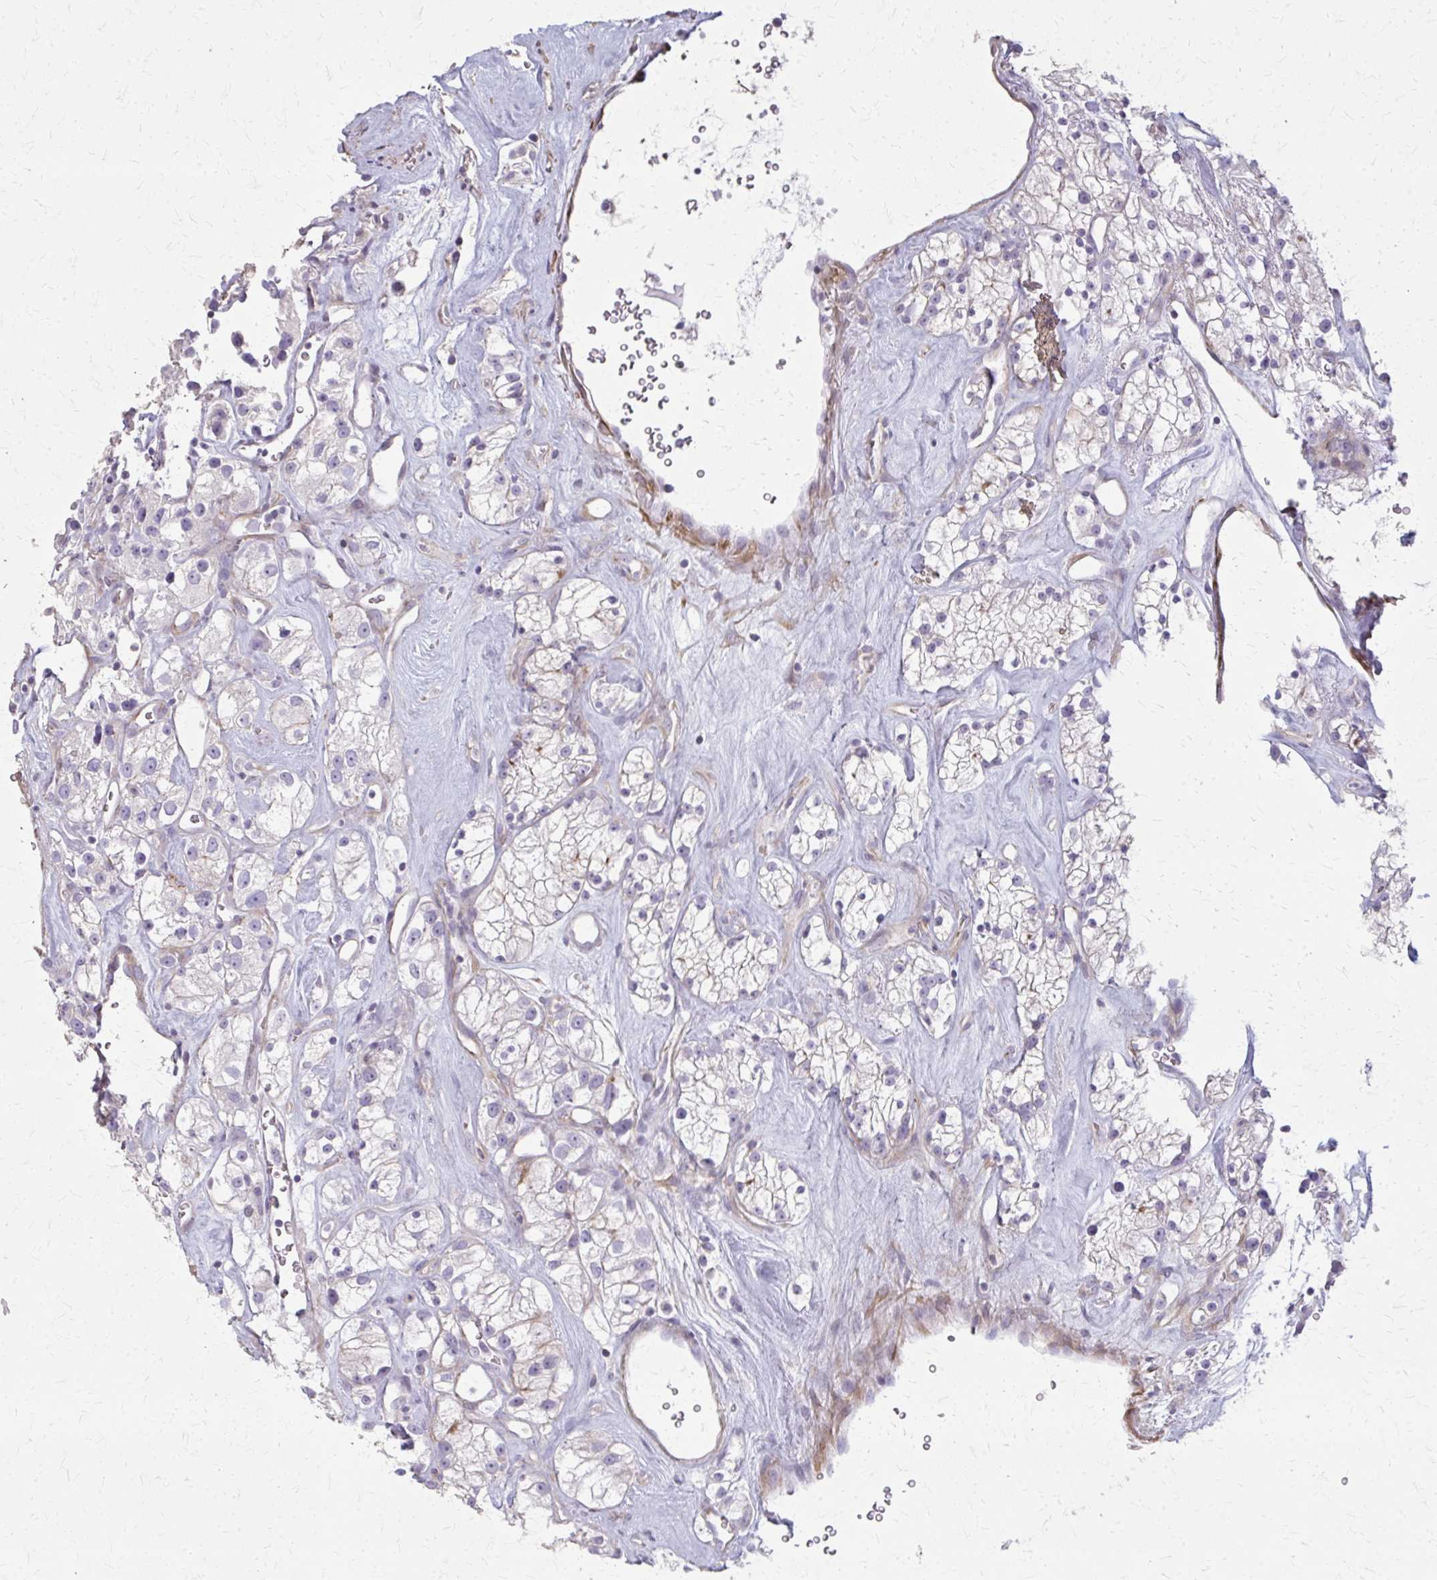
{"staining": {"intensity": "negative", "quantity": "none", "location": "none"}, "tissue": "renal cancer", "cell_type": "Tumor cells", "image_type": "cancer", "snomed": [{"axis": "morphology", "description": "Adenocarcinoma, NOS"}, {"axis": "topography", "description": "Kidney"}], "caption": "DAB immunohistochemical staining of renal adenocarcinoma exhibits no significant positivity in tumor cells.", "gene": "TENM4", "patient": {"sex": "male", "age": 77}}